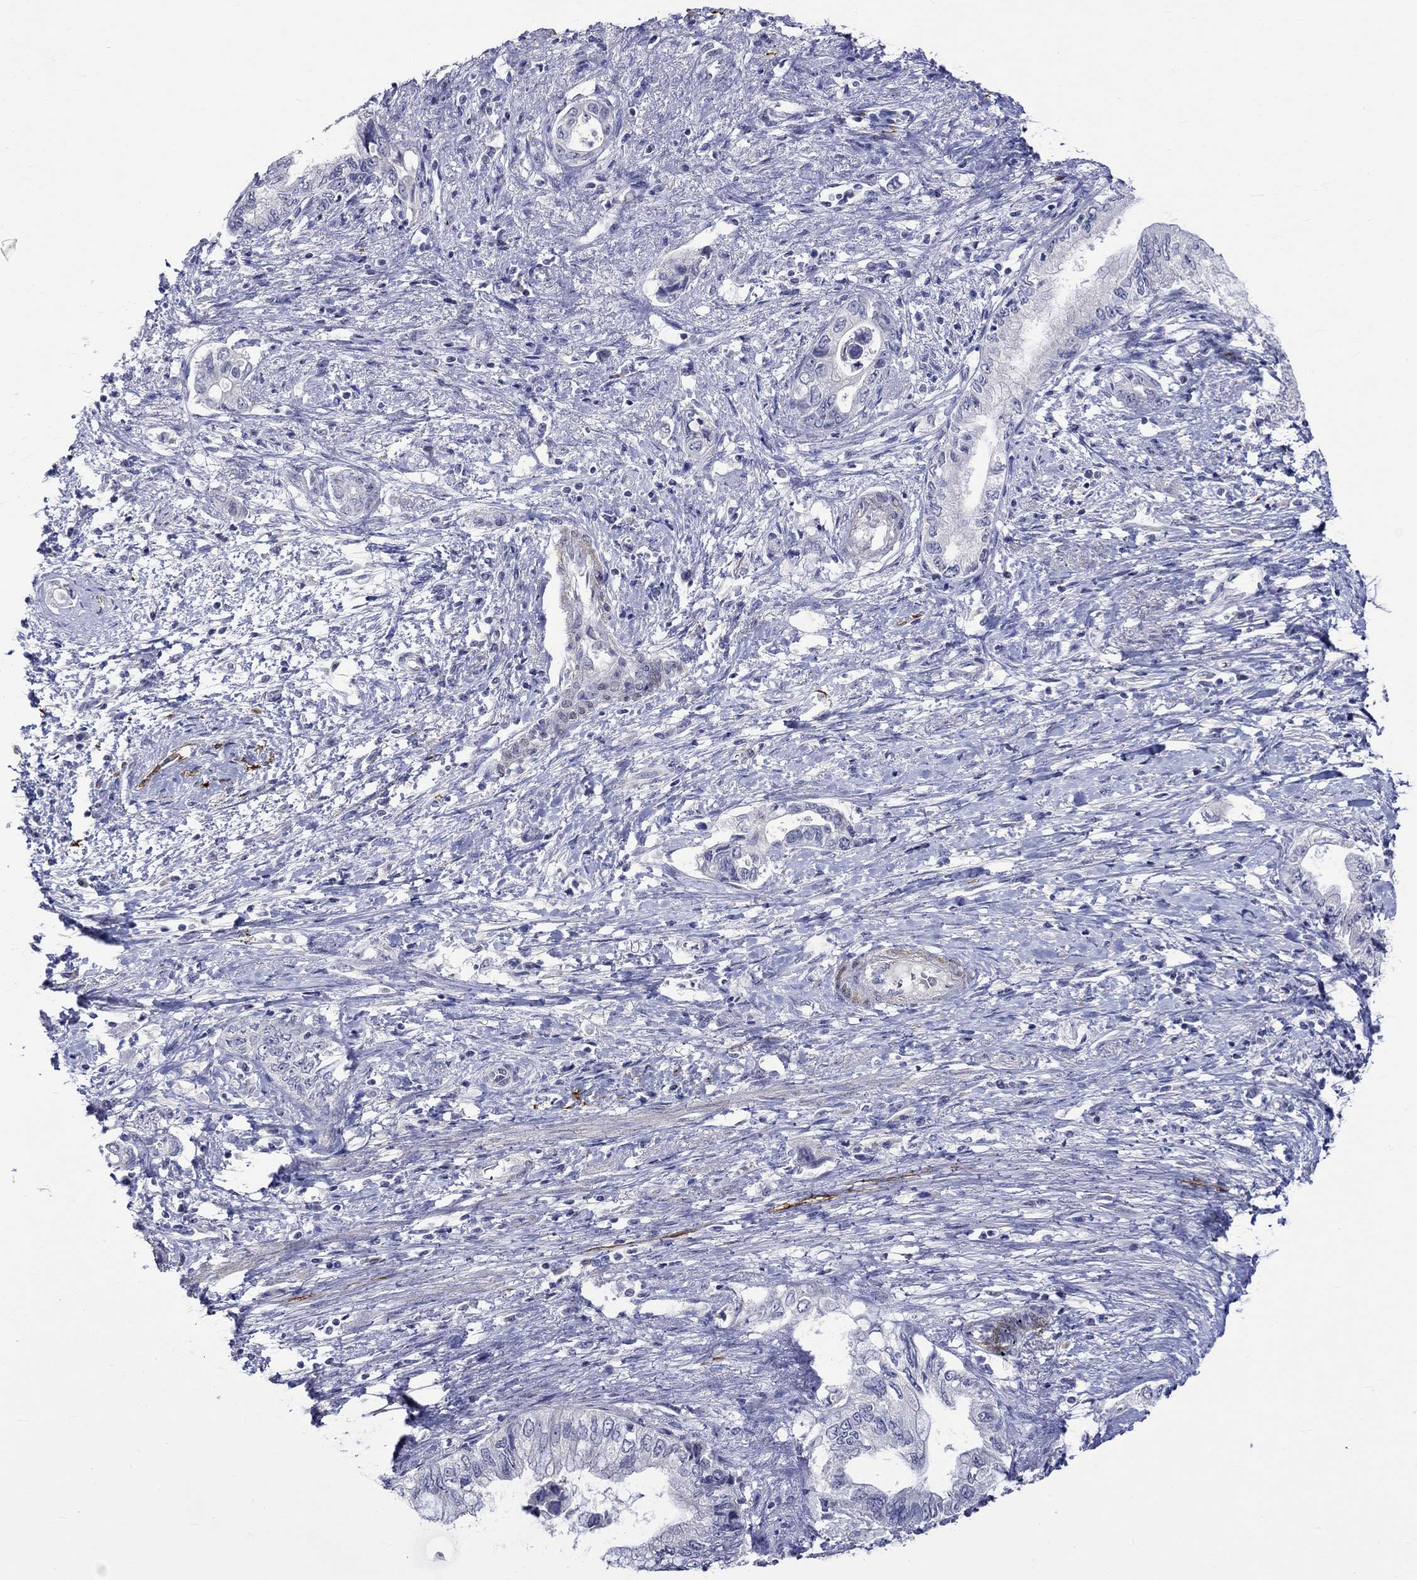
{"staining": {"intensity": "negative", "quantity": "none", "location": "none"}, "tissue": "pancreatic cancer", "cell_type": "Tumor cells", "image_type": "cancer", "snomed": [{"axis": "morphology", "description": "Adenocarcinoma, NOS"}, {"axis": "topography", "description": "Pancreas"}], "caption": "High power microscopy micrograph of an immunohistochemistry histopathology image of pancreatic cancer, revealing no significant expression in tumor cells.", "gene": "CRYAB", "patient": {"sex": "female", "age": 73}}